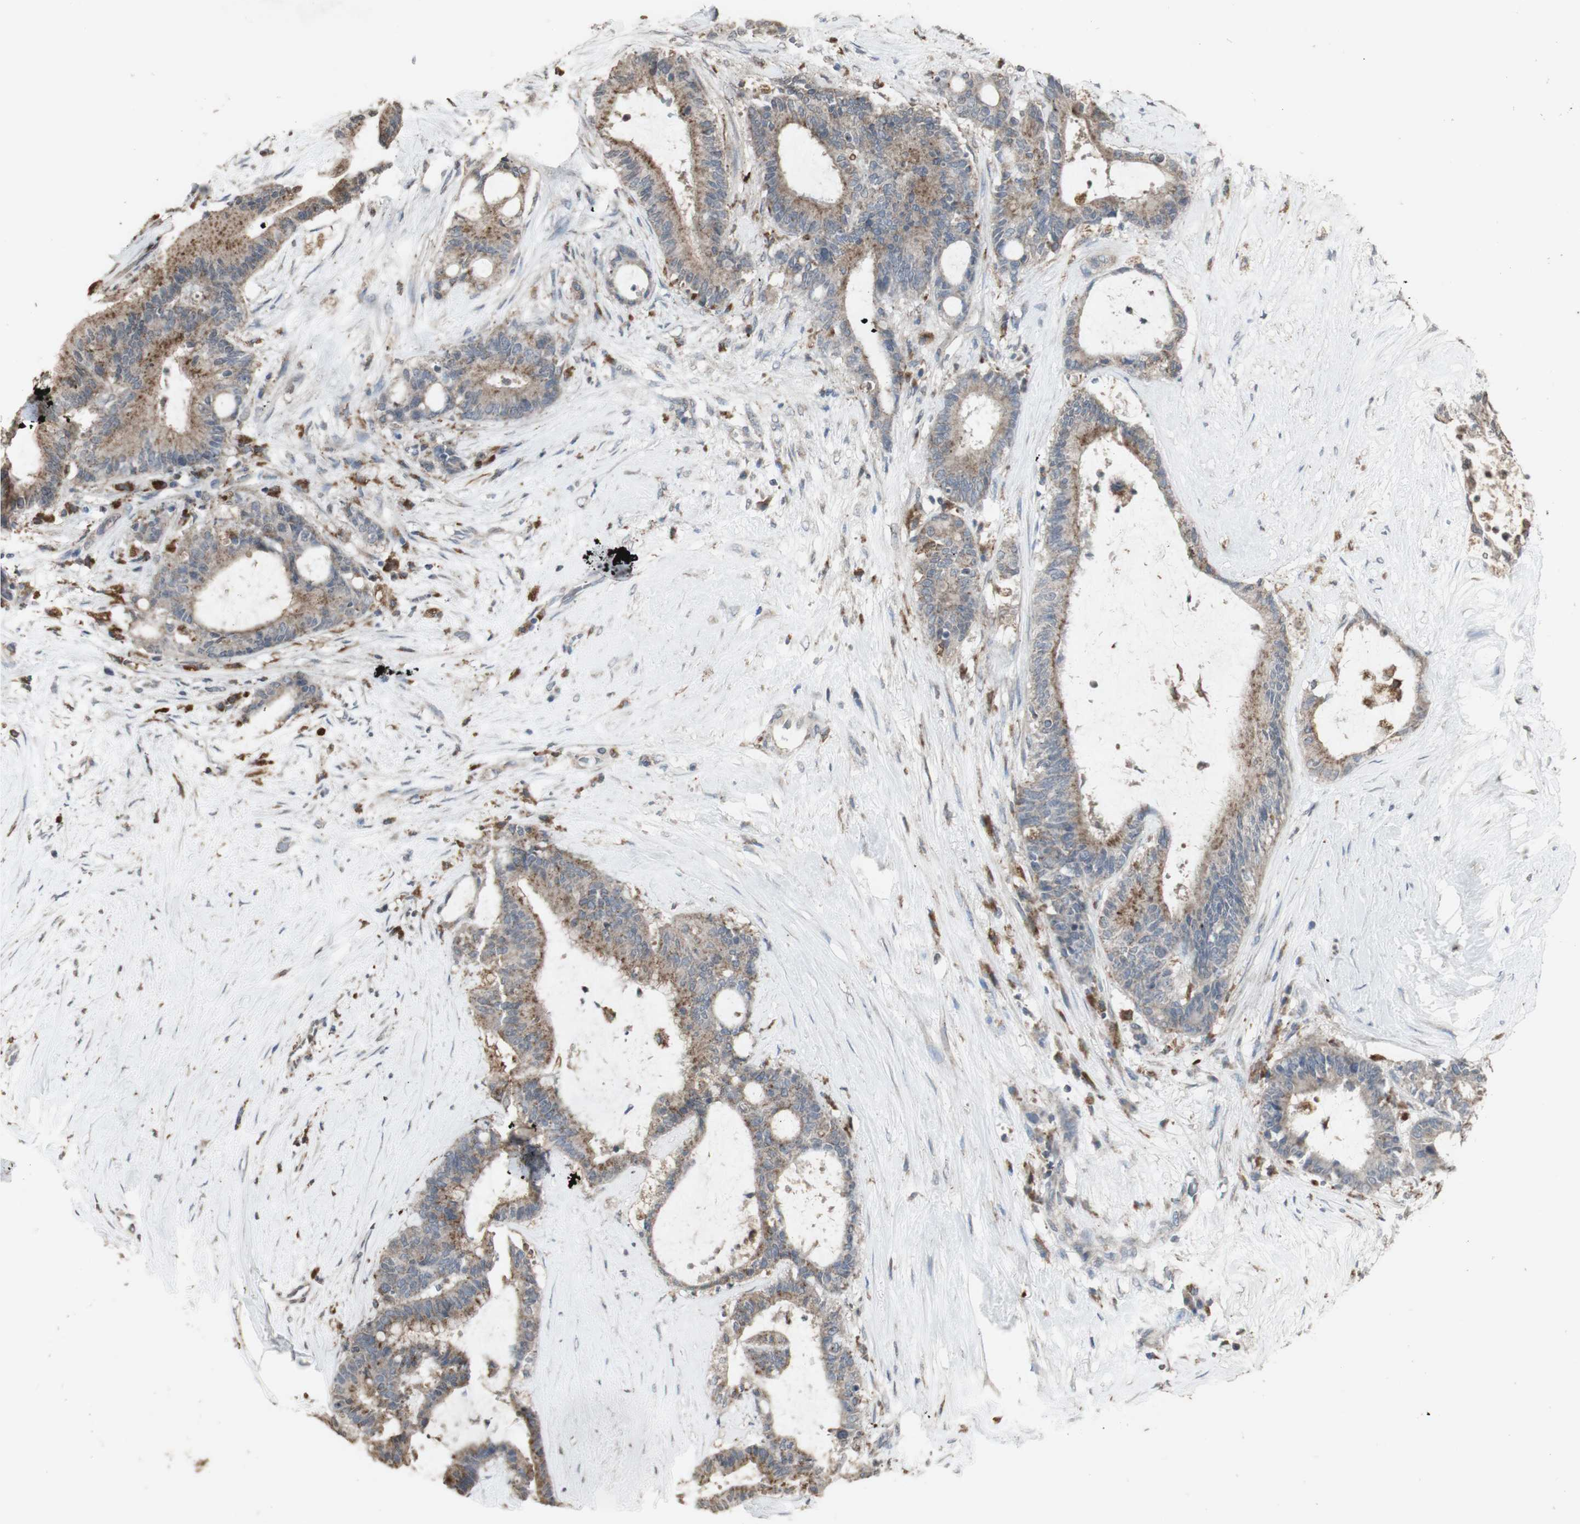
{"staining": {"intensity": "moderate", "quantity": ">75%", "location": "cytoplasmic/membranous"}, "tissue": "liver cancer", "cell_type": "Tumor cells", "image_type": "cancer", "snomed": [{"axis": "morphology", "description": "Cholangiocarcinoma"}, {"axis": "topography", "description": "Liver"}], "caption": "DAB immunohistochemical staining of liver cancer demonstrates moderate cytoplasmic/membranous protein expression in about >75% of tumor cells. (IHC, brightfield microscopy, high magnification).", "gene": "ATP6V1E1", "patient": {"sex": "female", "age": 73}}